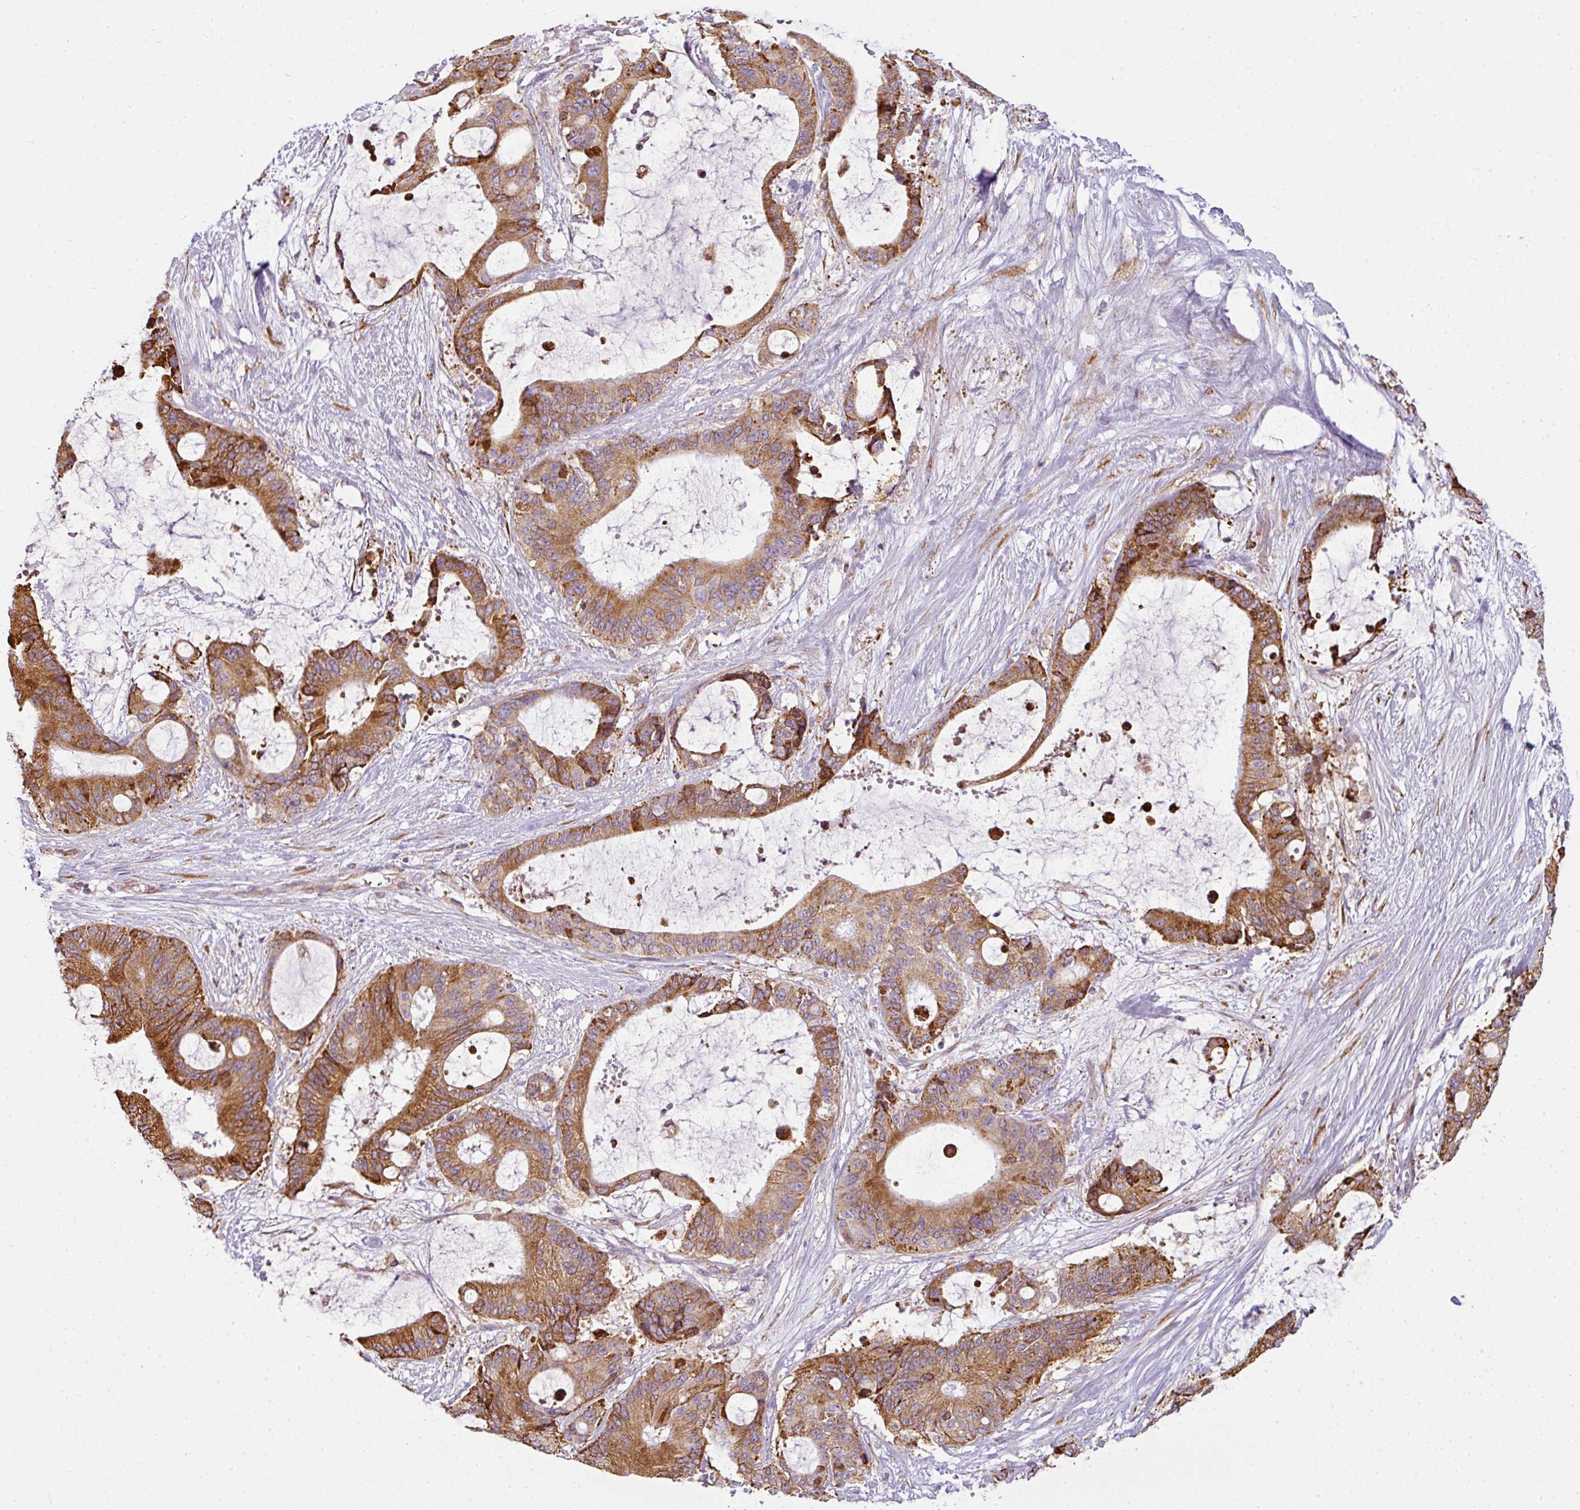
{"staining": {"intensity": "moderate", "quantity": ">75%", "location": "cytoplasmic/membranous"}, "tissue": "liver cancer", "cell_type": "Tumor cells", "image_type": "cancer", "snomed": [{"axis": "morphology", "description": "Normal tissue, NOS"}, {"axis": "morphology", "description": "Cholangiocarcinoma"}, {"axis": "topography", "description": "Liver"}, {"axis": "topography", "description": "Peripheral nerve tissue"}], "caption": "Protein analysis of liver cancer tissue exhibits moderate cytoplasmic/membranous positivity in about >75% of tumor cells. (Brightfield microscopy of DAB IHC at high magnification).", "gene": "ANKRD18A", "patient": {"sex": "female", "age": 73}}